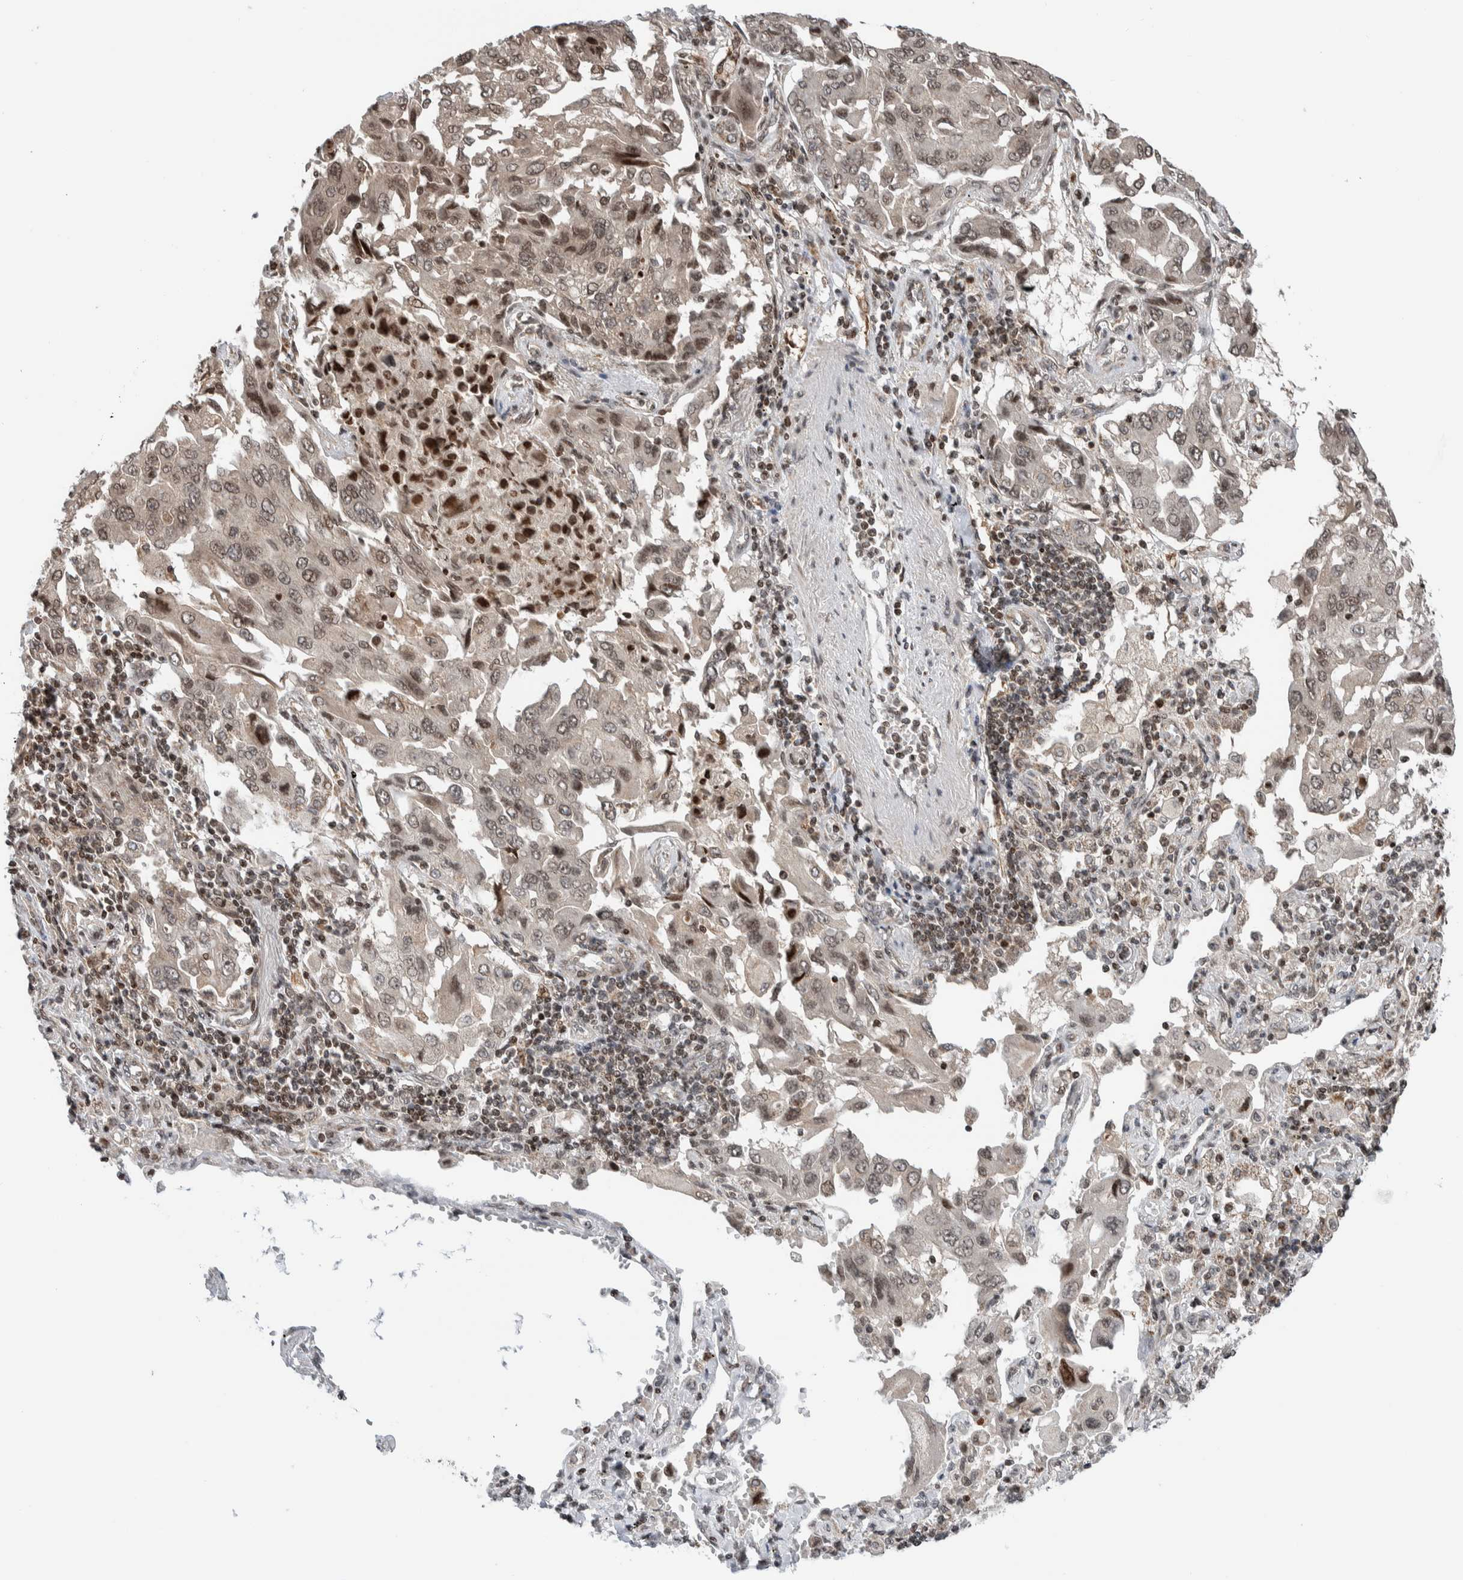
{"staining": {"intensity": "weak", "quantity": ">75%", "location": "cytoplasmic/membranous,nuclear"}, "tissue": "lung cancer", "cell_type": "Tumor cells", "image_type": "cancer", "snomed": [{"axis": "morphology", "description": "Adenocarcinoma, NOS"}, {"axis": "topography", "description": "Lung"}], "caption": "The photomicrograph demonstrates a brown stain indicating the presence of a protein in the cytoplasmic/membranous and nuclear of tumor cells in lung cancer (adenocarcinoma). (Brightfield microscopy of DAB IHC at high magnification).", "gene": "NPLOC4", "patient": {"sex": "female", "age": 65}}